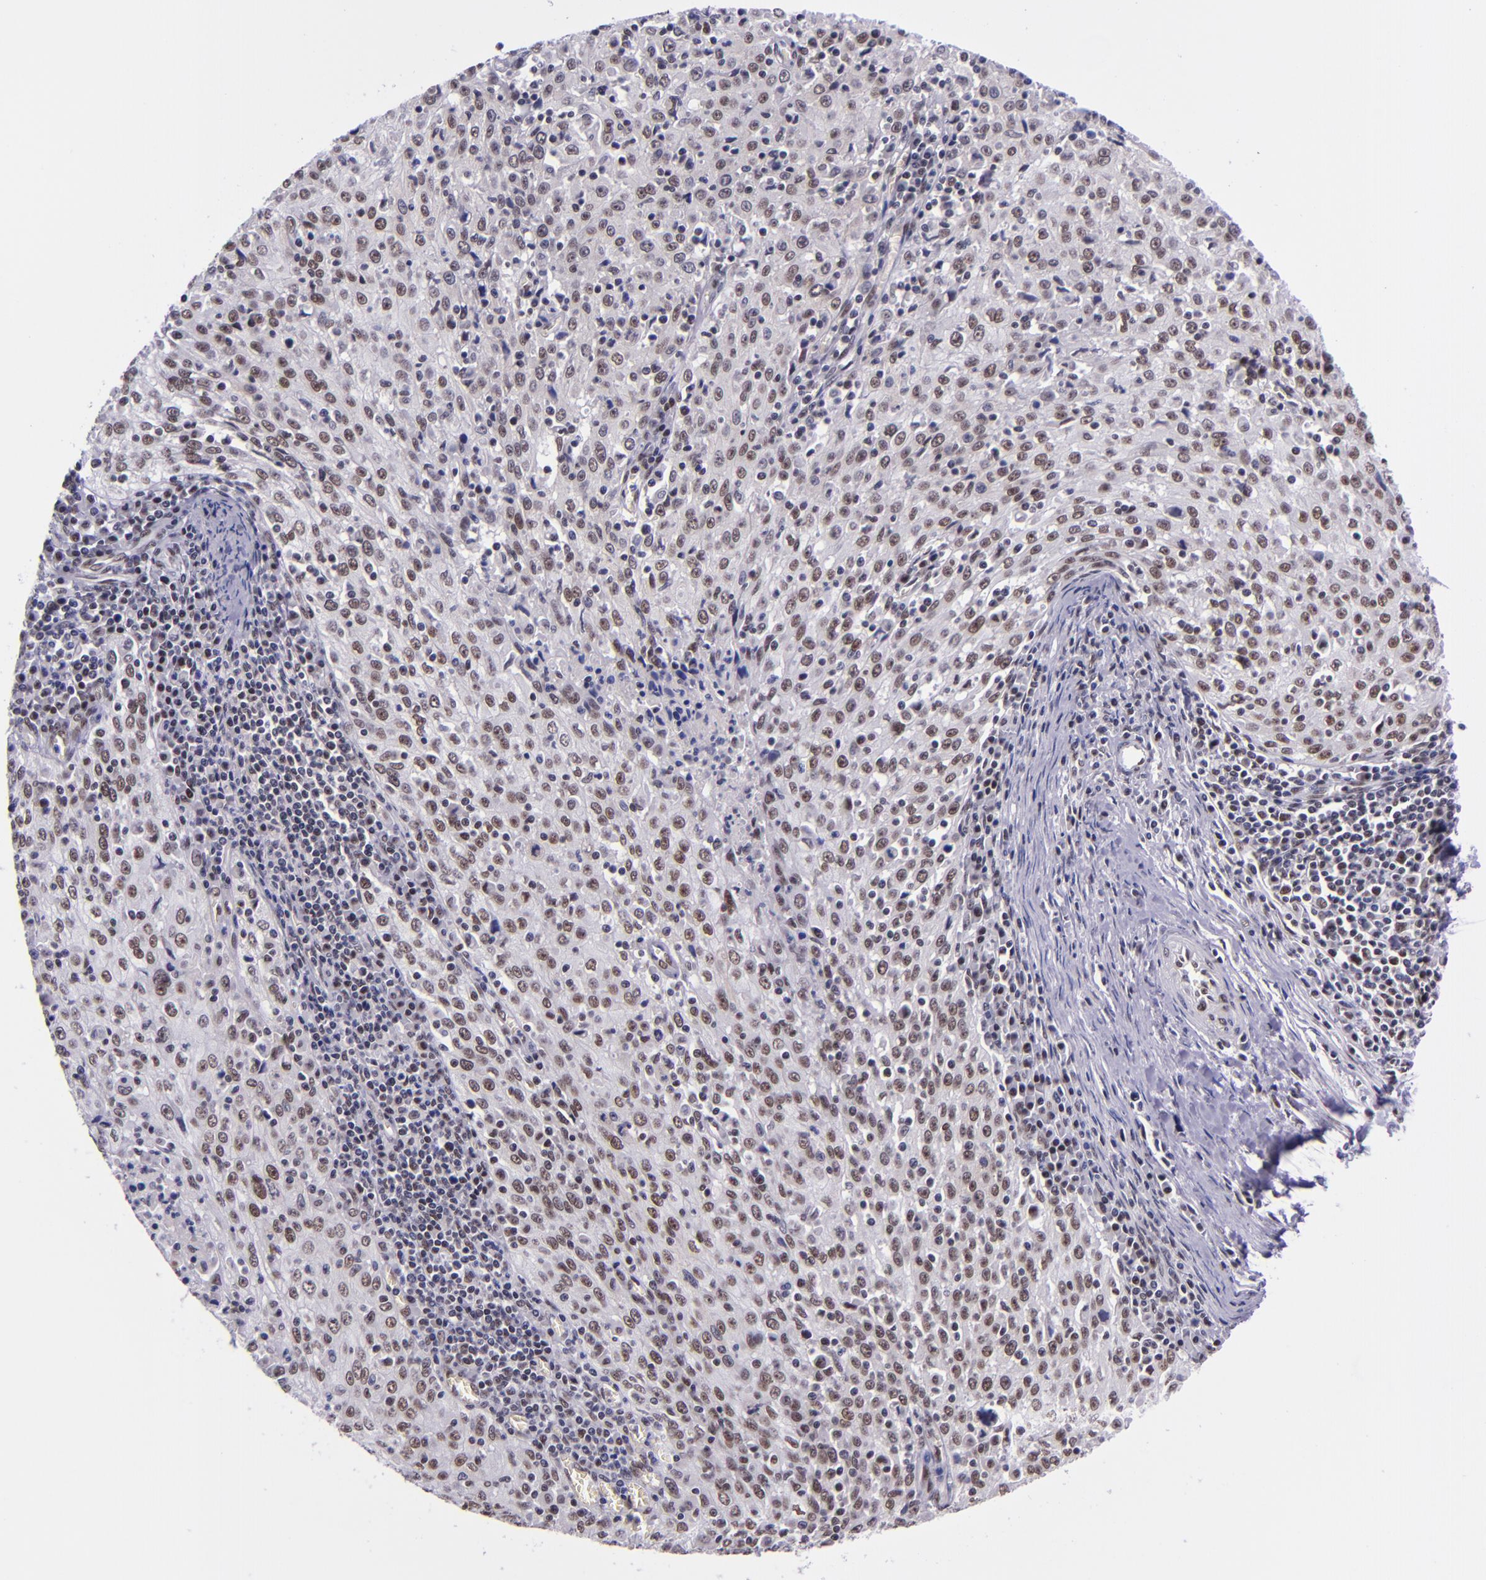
{"staining": {"intensity": "weak", "quantity": ">75%", "location": "nuclear"}, "tissue": "cervical cancer", "cell_type": "Tumor cells", "image_type": "cancer", "snomed": [{"axis": "morphology", "description": "Squamous cell carcinoma, NOS"}, {"axis": "topography", "description": "Cervix"}], "caption": "Tumor cells reveal low levels of weak nuclear expression in approximately >75% of cells in human cervical cancer. (DAB (3,3'-diaminobenzidine) IHC, brown staining for protein, blue staining for nuclei).", "gene": "GPKOW", "patient": {"sex": "female", "age": 27}}